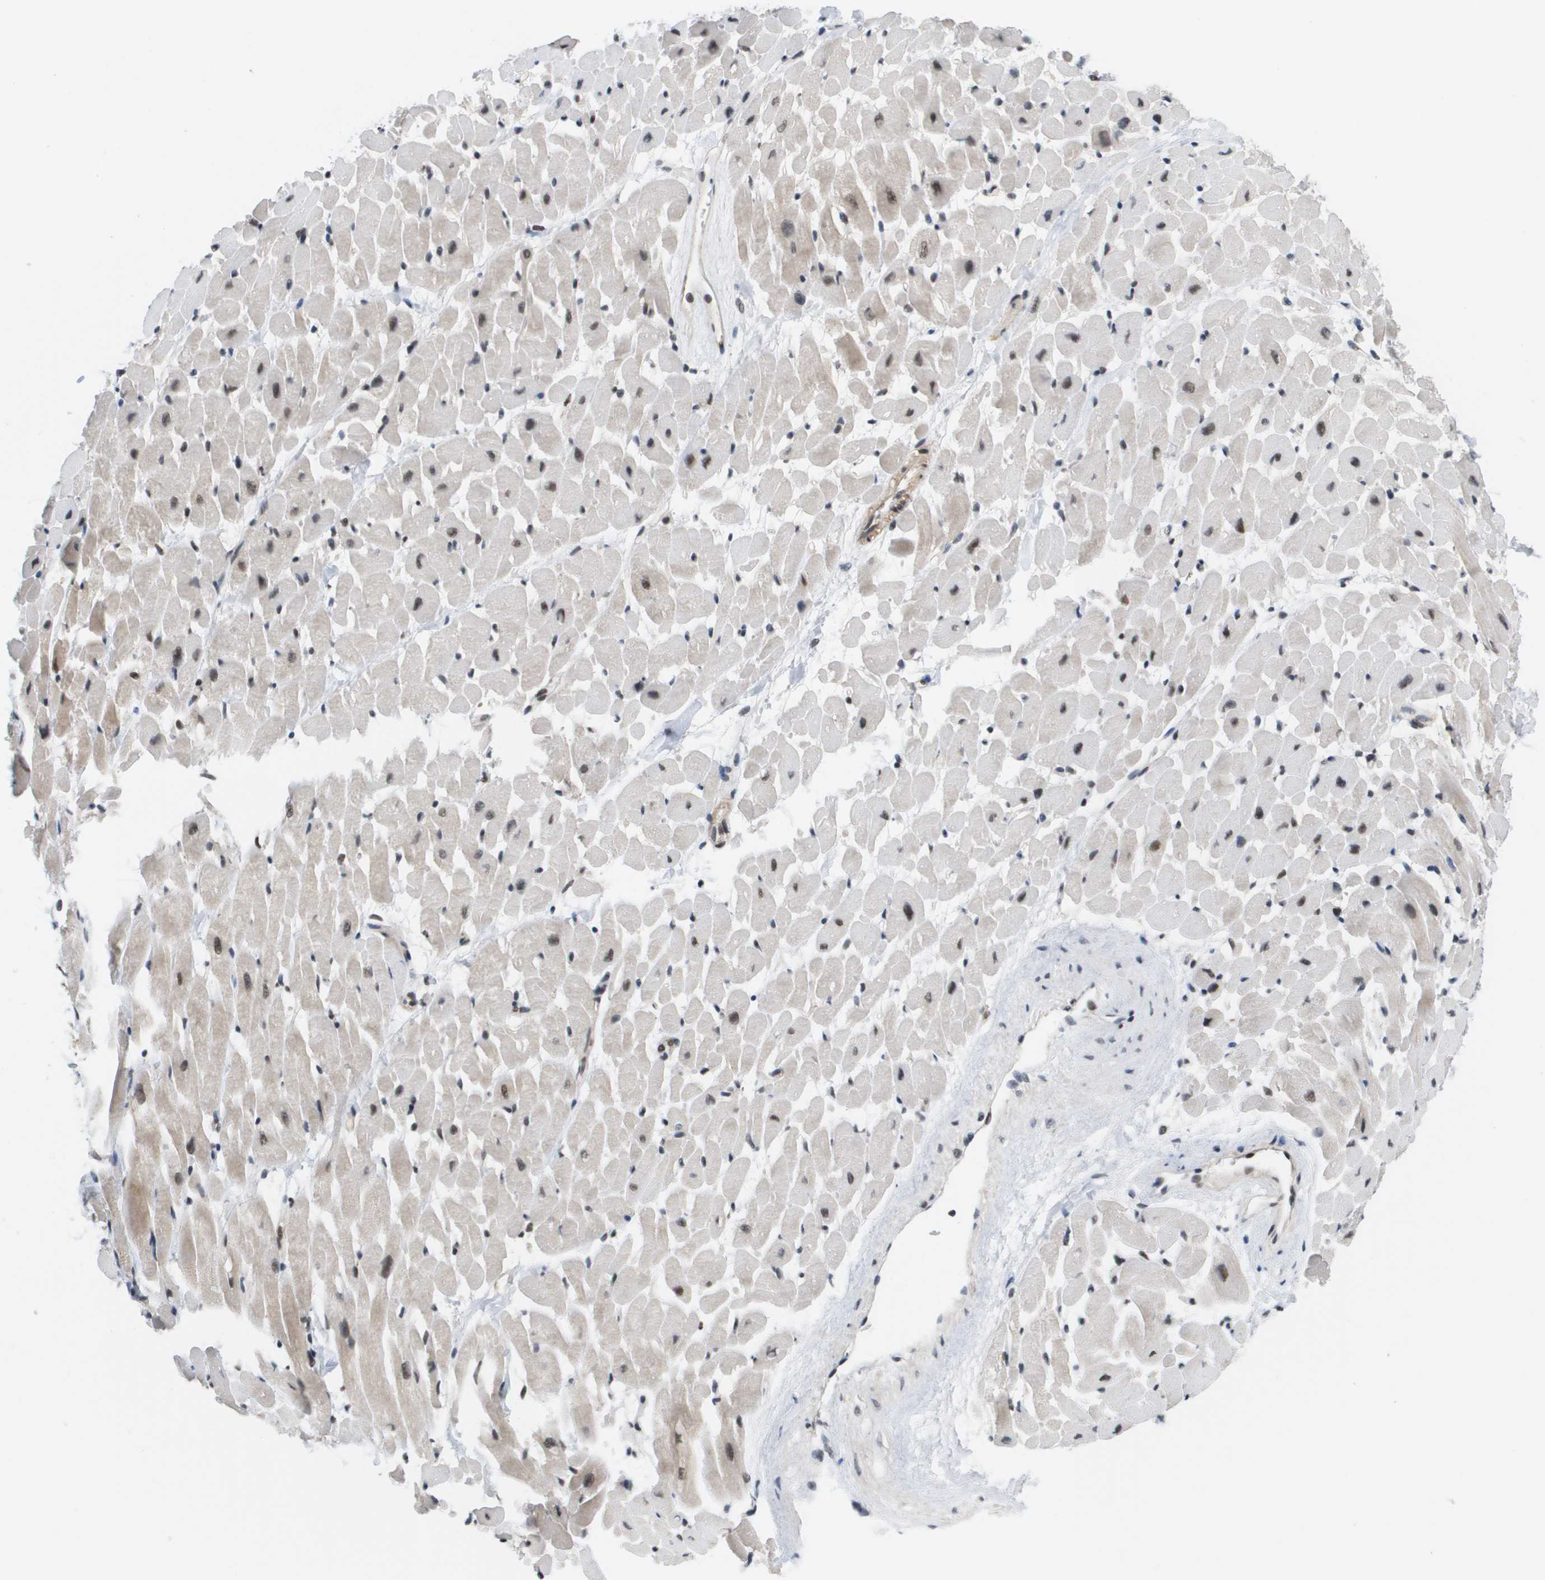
{"staining": {"intensity": "weak", "quantity": "<25%", "location": "nuclear"}, "tissue": "heart muscle", "cell_type": "Cardiomyocytes", "image_type": "normal", "snomed": [{"axis": "morphology", "description": "Normal tissue, NOS"}, {"axis": "topography", "description": "Heart"}], "caption": "Histopathology image shows no significant protein positivity in cardiomyocytes of unremarkable heart muscle.", "gene": "ISY1", "patient": {"sex": "male", "age": 45}}